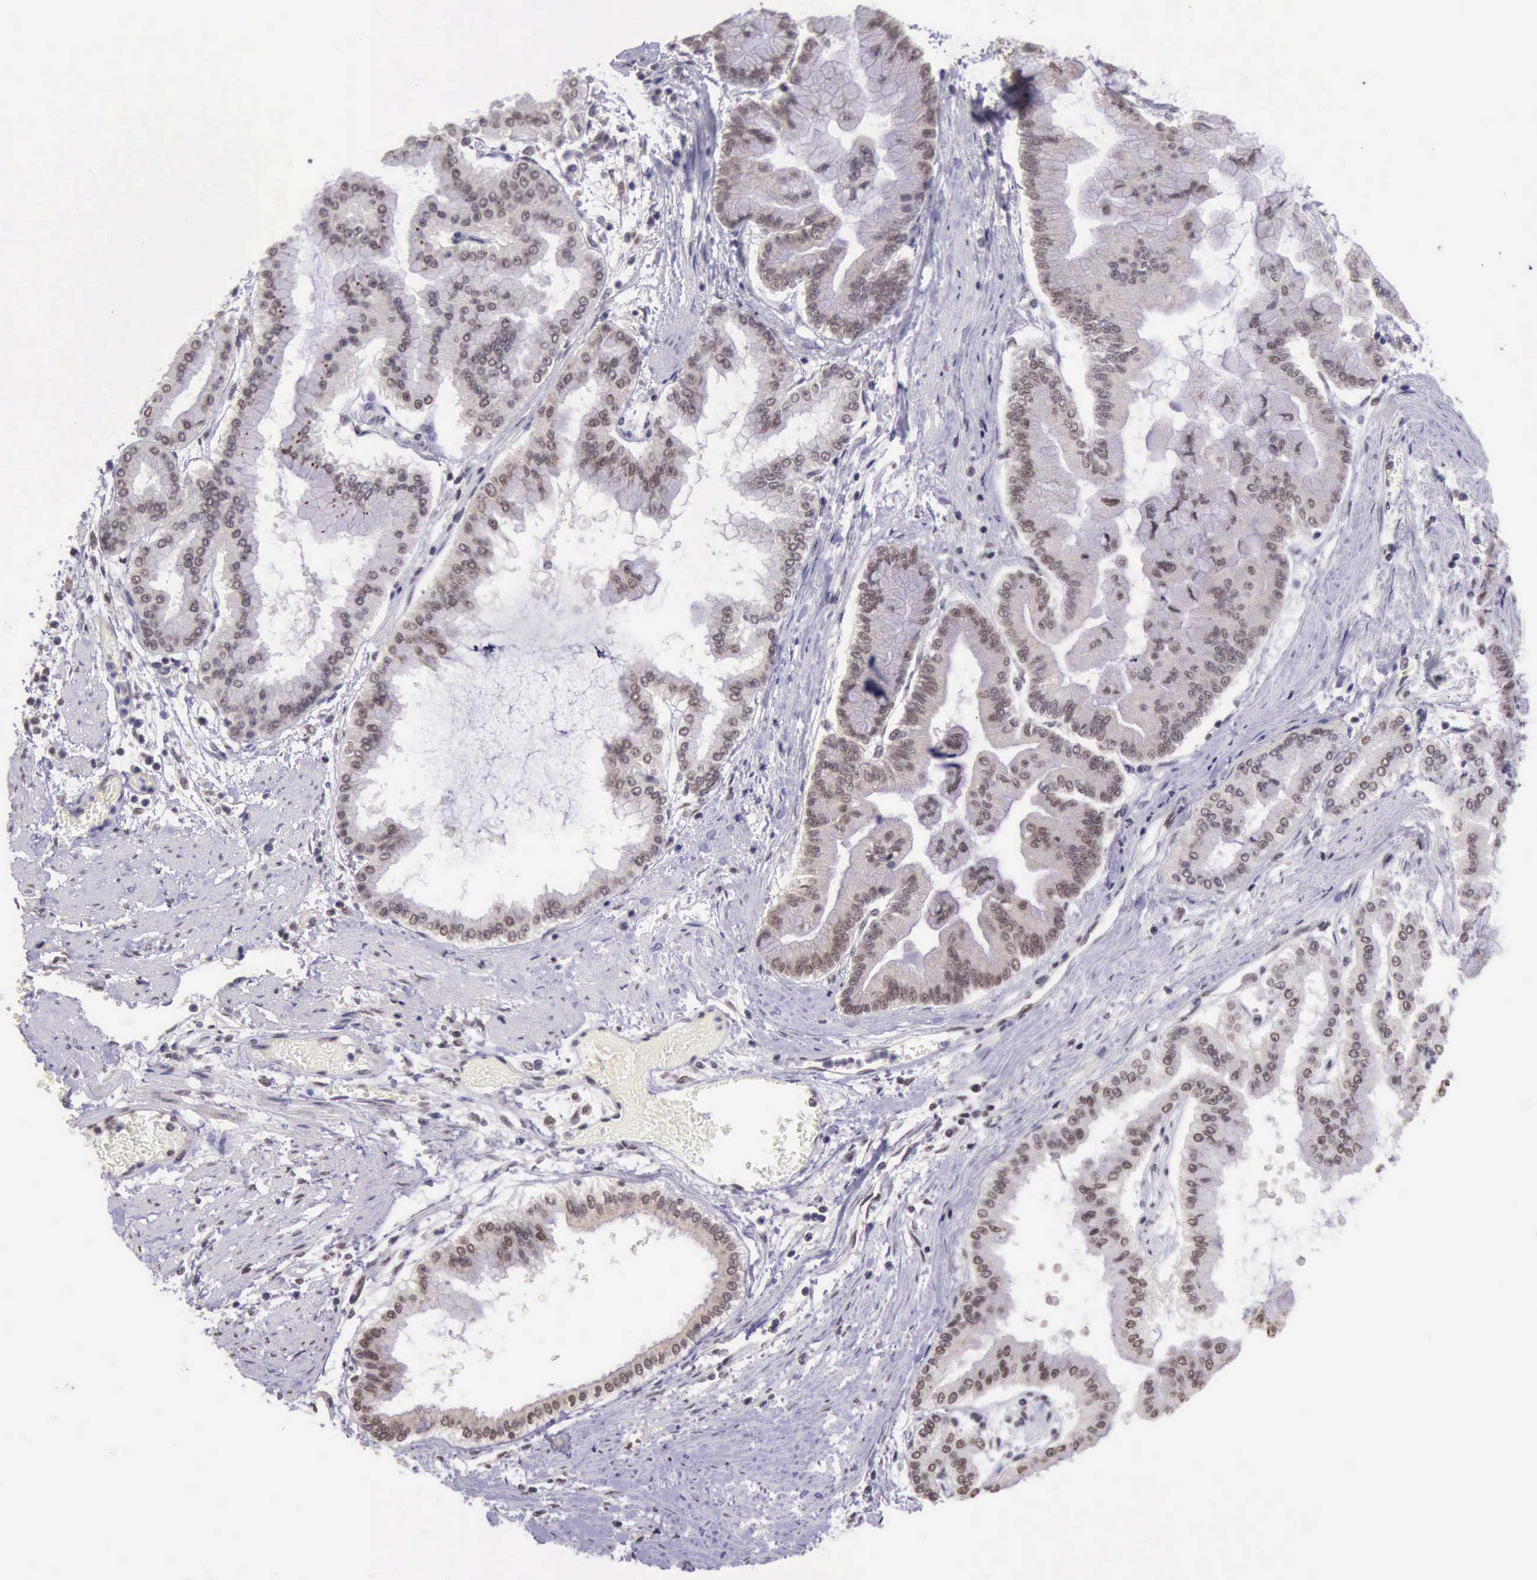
{"staining": {"intensity": "moderate", "quantity": ">75%", "location": "nuclear"}, "tissue": "liver cancer", "cell_type": "Tumor cells", "image_type": "cancer", "snomed": [{"axis": "morphology", "description": "Cholangiocarcinoma"}, {"axis": "topography", "description": "Liver"}], "caption": "A micrograph of human liver cholangiocarcinoma stained for a protein exhibits moderate nuclear brown staining in tumor cells.", "gene": "PRPF39", "patient": {"sex": "female", "age": 79}}